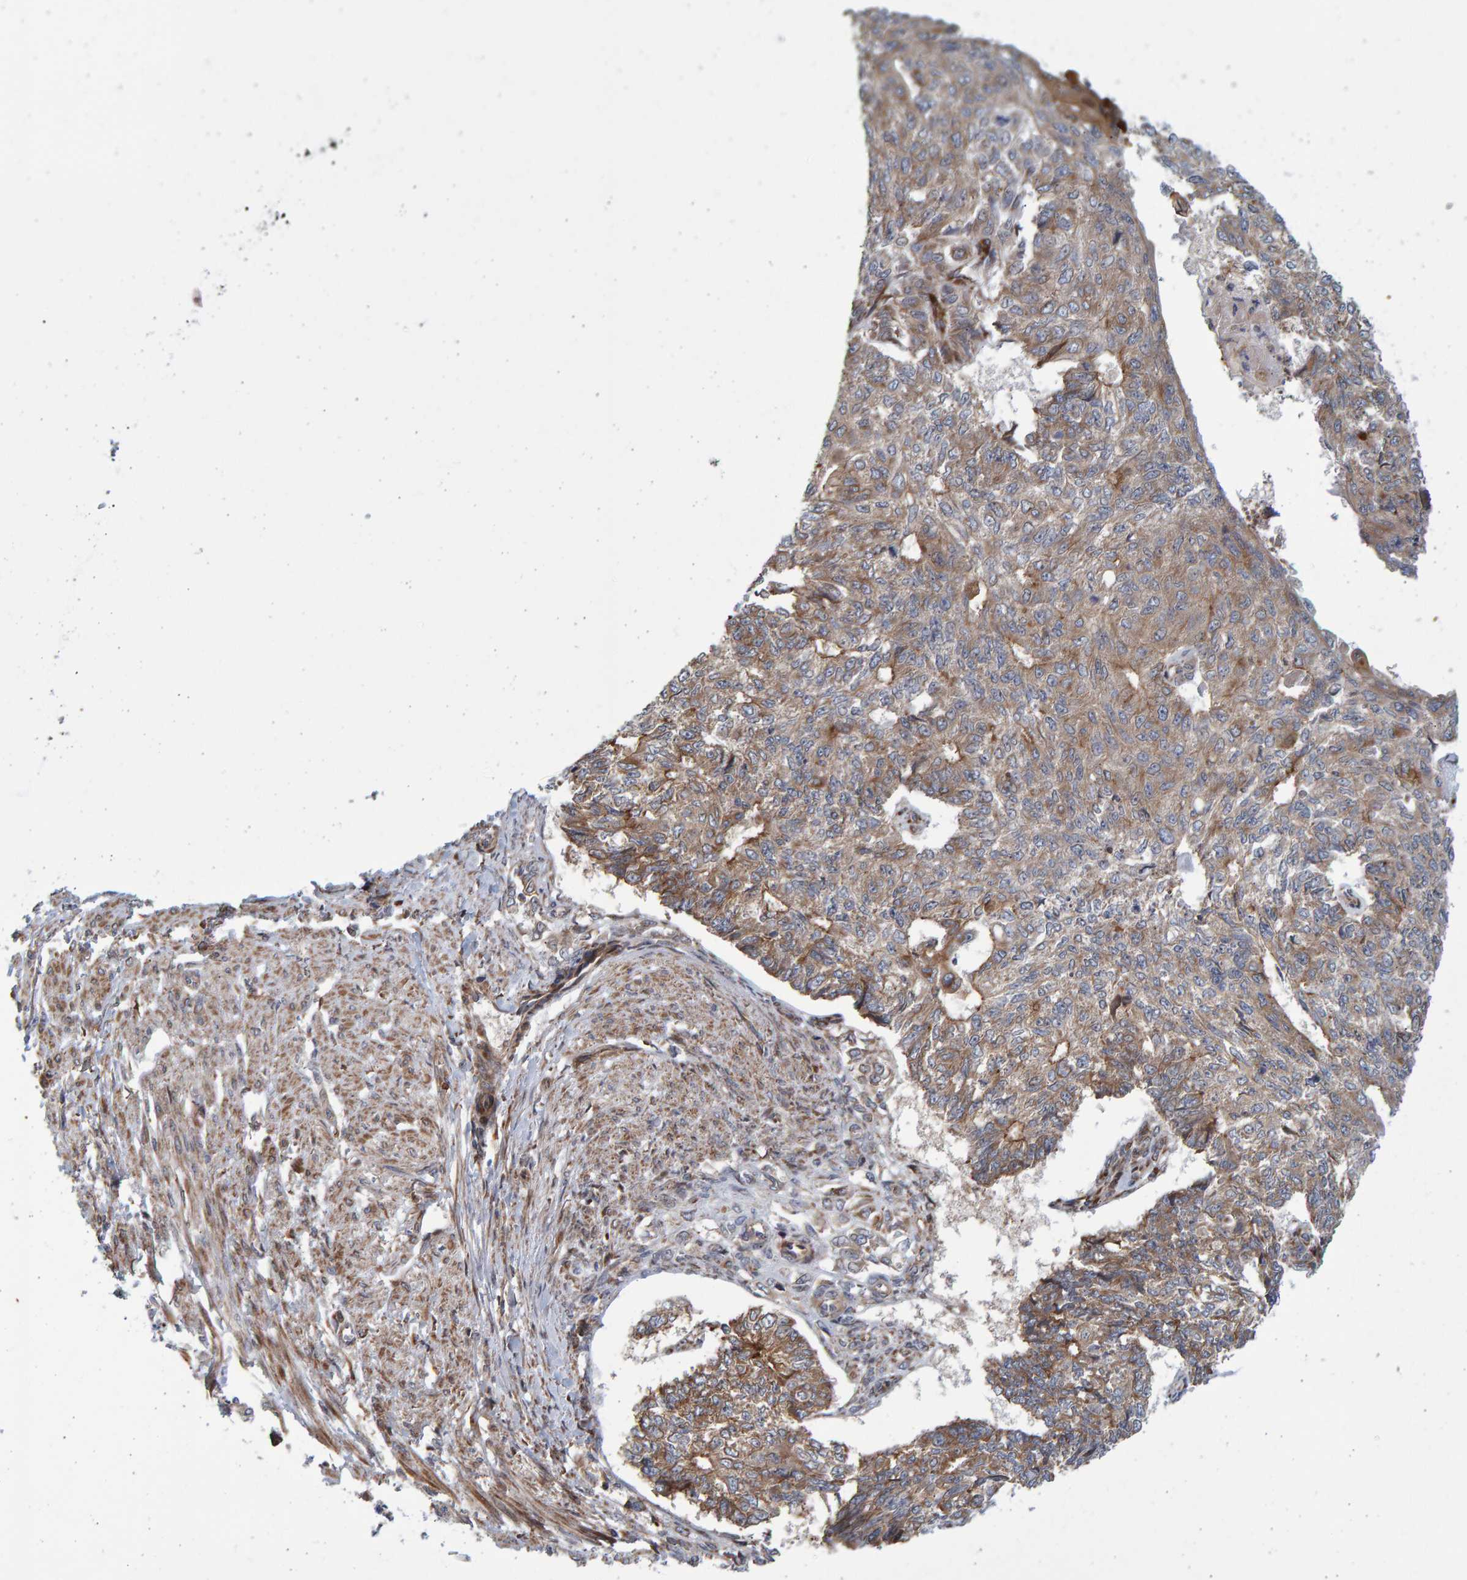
{"staining": {"intensity": "weak", "quantity": ">75%", "location": "cytoplasmic/membranous"}, "tissue": "endometrial cancer", "cell_type": "Tumor cells", "image_type": "cancer", "snomed": [{"axis": "morphology", "description": "Adenocarcinoma, NOS"}, {"axis": "topography", "description": "Endometrium"}], "caption": "A brown stain highlights weak cytoplasmic/membranous positivity of a protein in adenocarcinoma (endometrial) tumor cells.", "gene": "LRBA", "patient": {"sex": "female", "age": 32}}